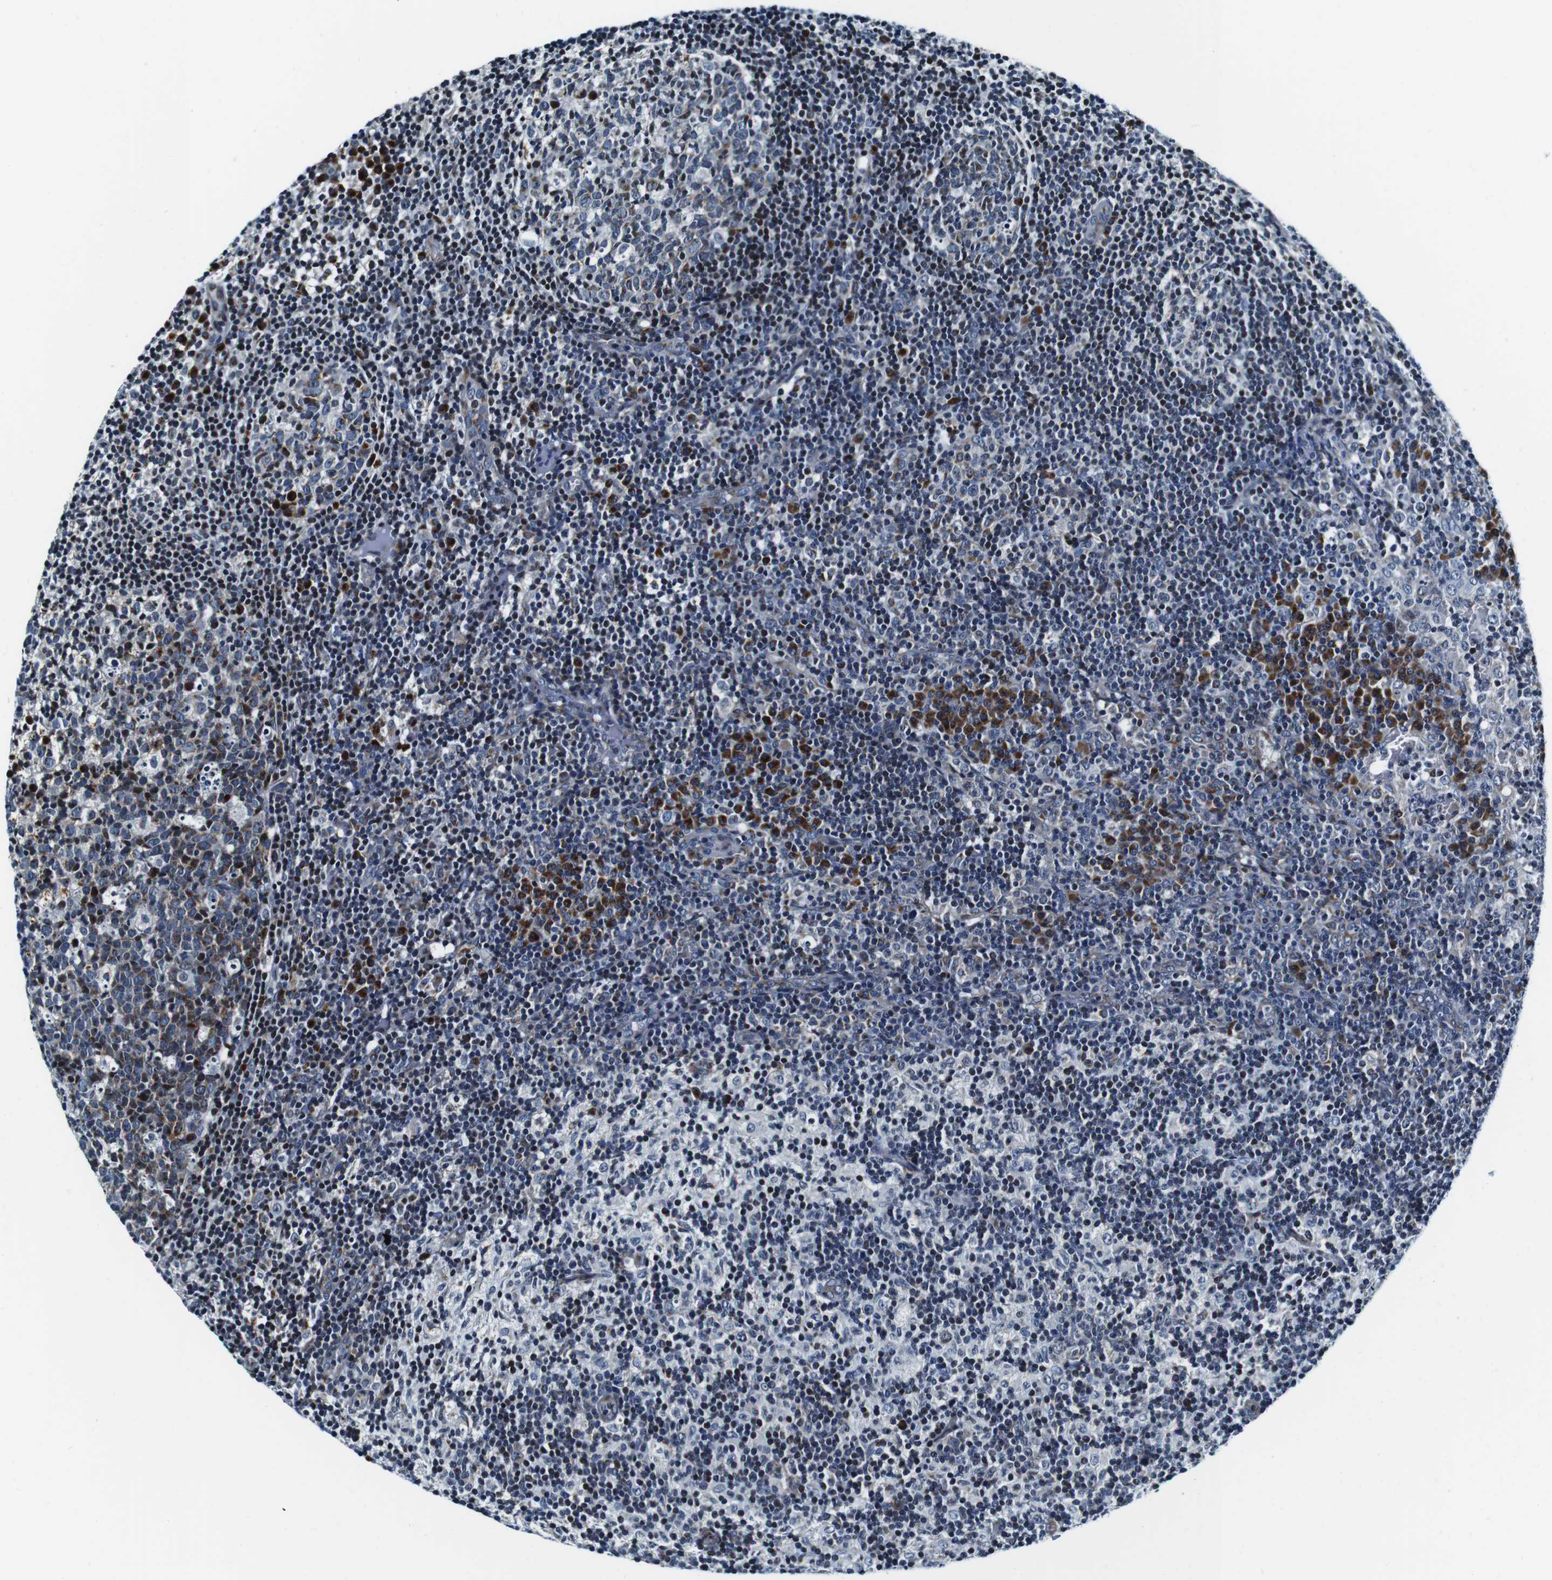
{"staining": {"intensity": "moderate", "quantity": "<25%", "location": "cytoplasmic/membranous"}, "tissue": "lymph node", "cell_type": "Germinal center cells", "image_type": "normal", "snomed": [{"axis": "morphology", "description": "Normal tissue, NOS"}, {"axis": "morphology", "description": "Inflammation, NOS"}, {"axis": "topography", "description": "Lymph node"}], "caption": "Immunohistochemical staining of unremarkable human lymph node displays low levels of moderate cytoplasmic/membranous positivity in about <25% of germinal center cells.", "gene": "FAR2", "patient": {"sex": "male", "age": 55}}